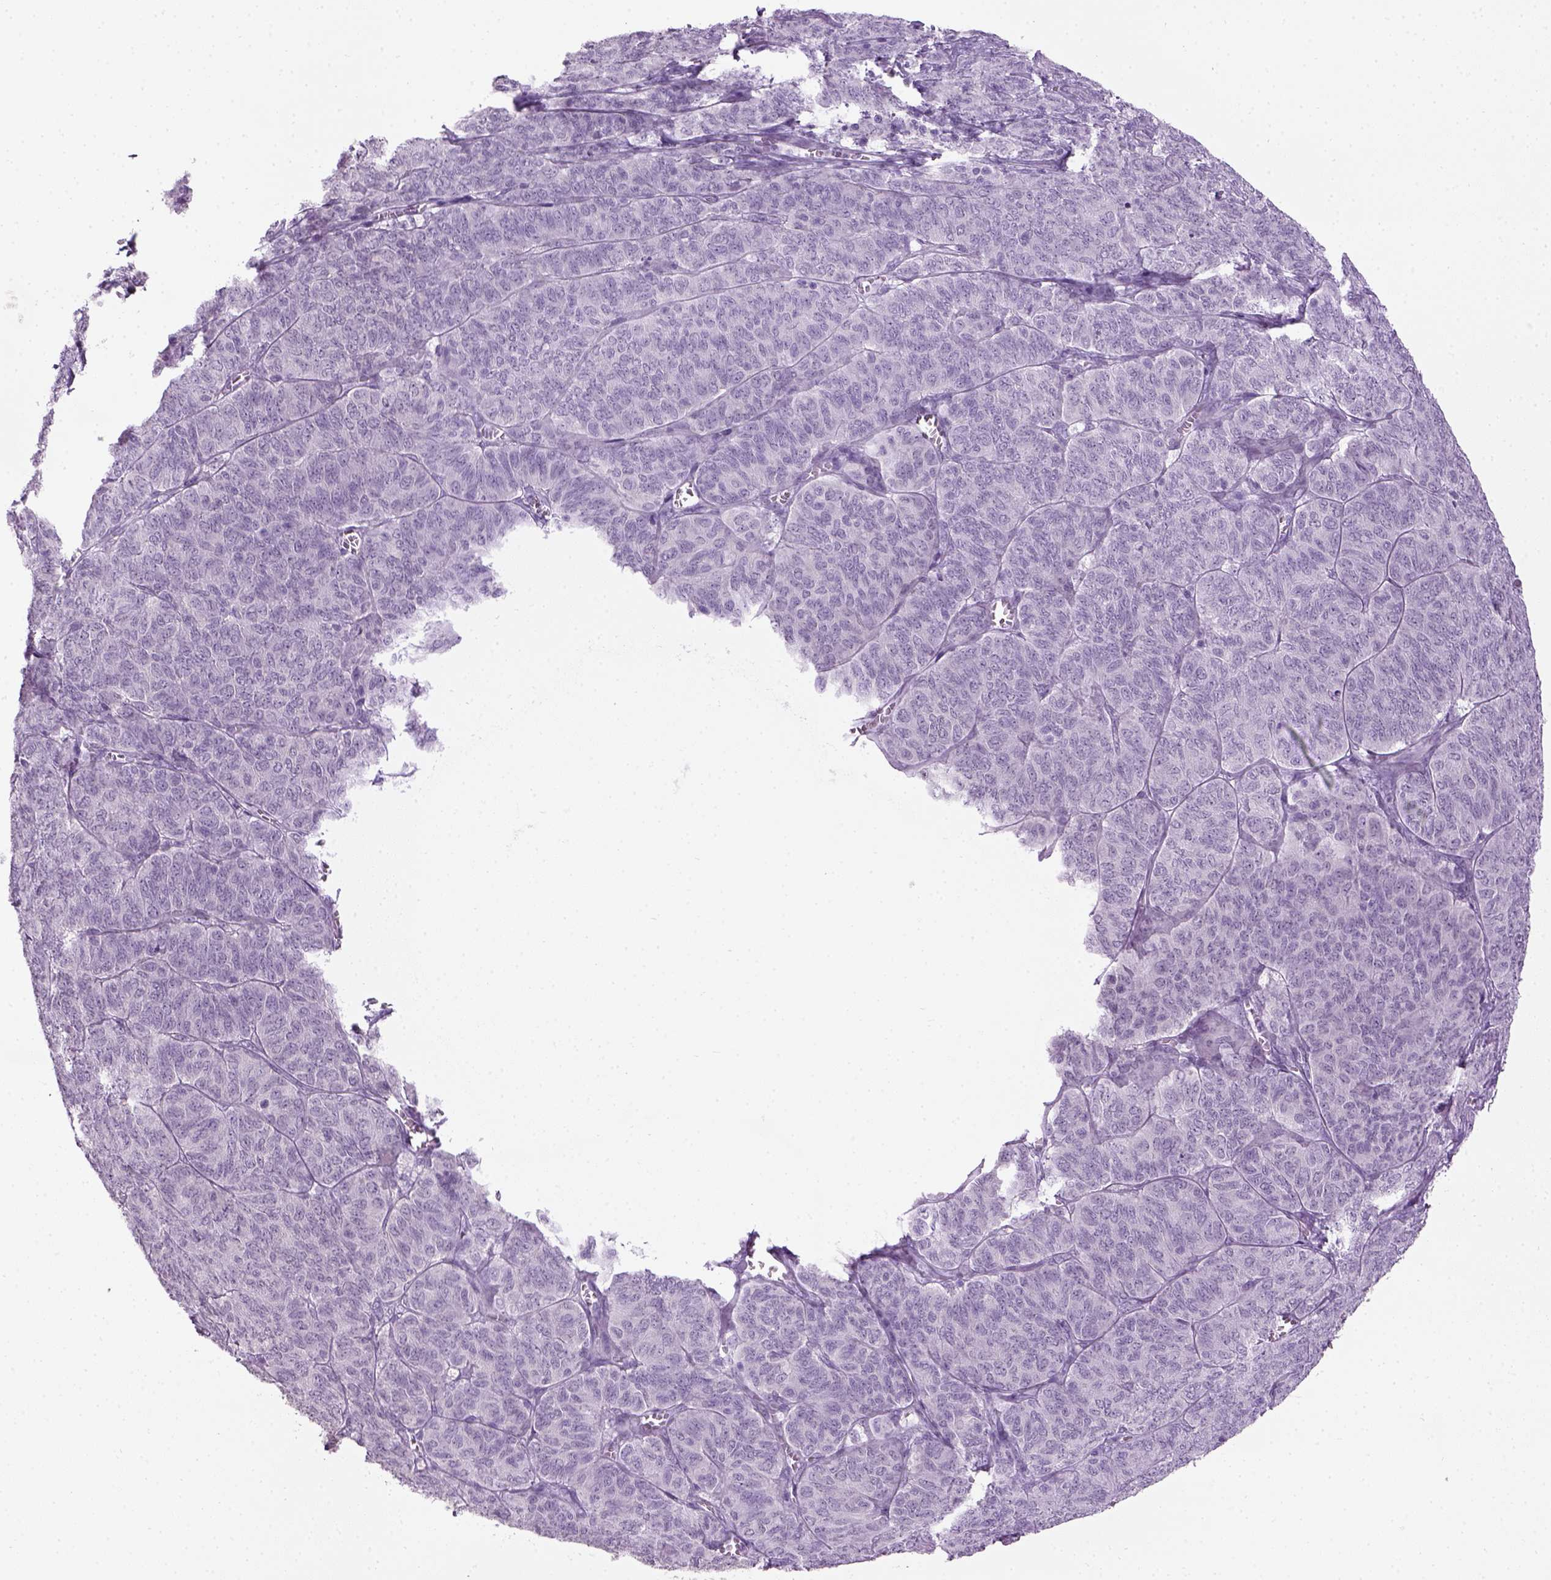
{"staining": {"intensity": "negative", "quantity": "none", "location": "none"}, "tissue": "ovarian cancer", "cell_type": "Tumor cells", "image_type": "cancer", "snomed": [{"axis": "morphology", "description": "Carcinoma, endometroid"}, {"axis": "topography", "description": "Ovary"}], "caption": "IHC micrograph of neoplastic tissue: human endometroid carcinoma (ovarian) stained with DAB (3,3'-diaminobenzidine) reveals no significant protein staining in tumor cells.", "gene": "GABRB2", "patient": {"sex": "female", "age": 80}}